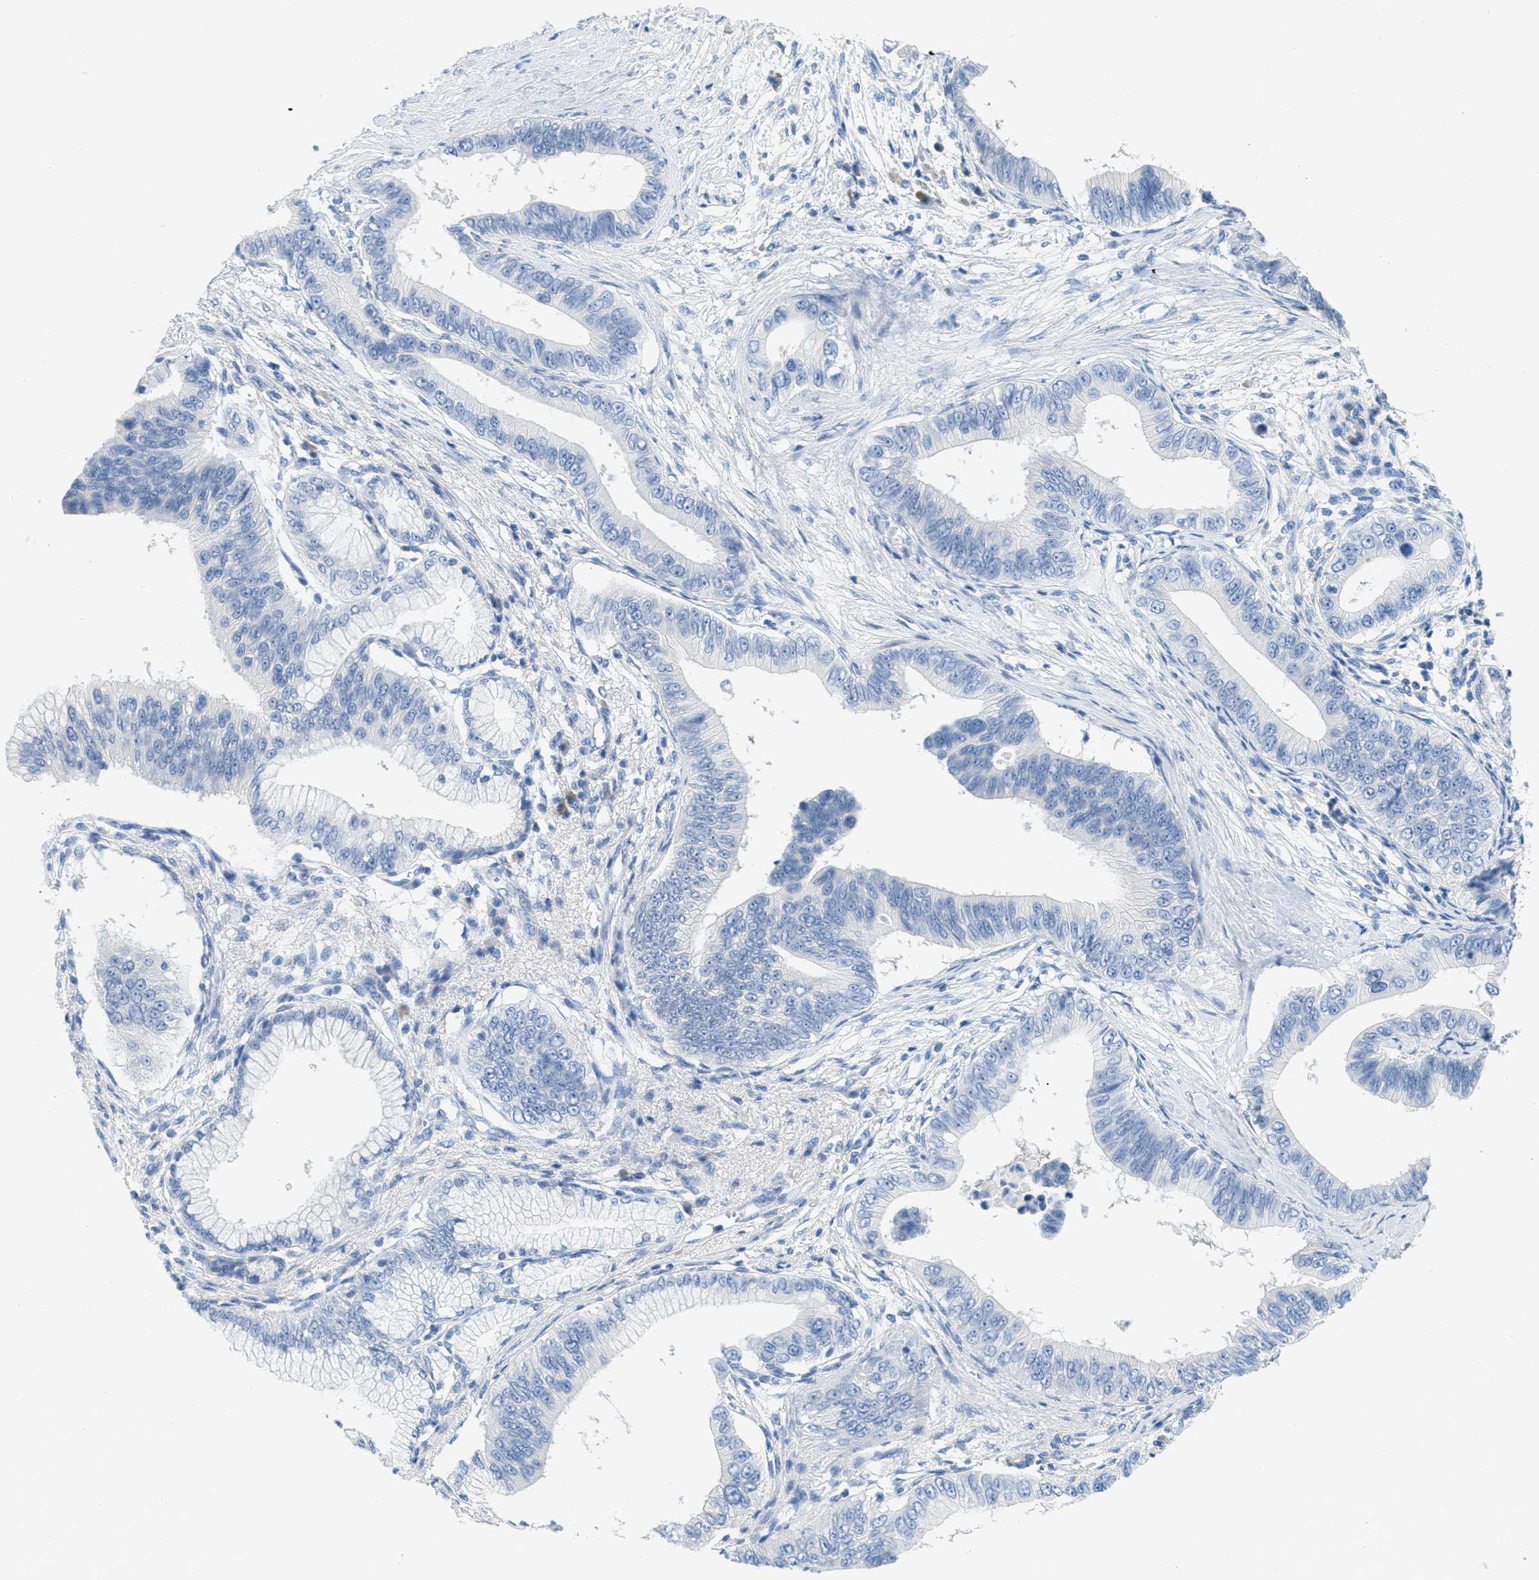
{"staining": {"intensity": "negative", "quantity": "none", "location": "none"}, "tissue": "pancreatic cancer", "cell_type": "Tumor cells", "image_type": "cancer", "snomed": [{"axis": "morphology", "description": "Adenocarcinoma, NOS"}, {"axis": "topography", "description": "Pancreas"}], "caption": "Immunohistochemistry (IHC) image of neoplastic tissue: pancreatic adenocarcinoma stained with DAB (3,3'-diaminobenzidine) demonstrates no significant protein staining in tumor cells.", "gene": "HSF2", "patient": {"sex": "male", "age": 77}}